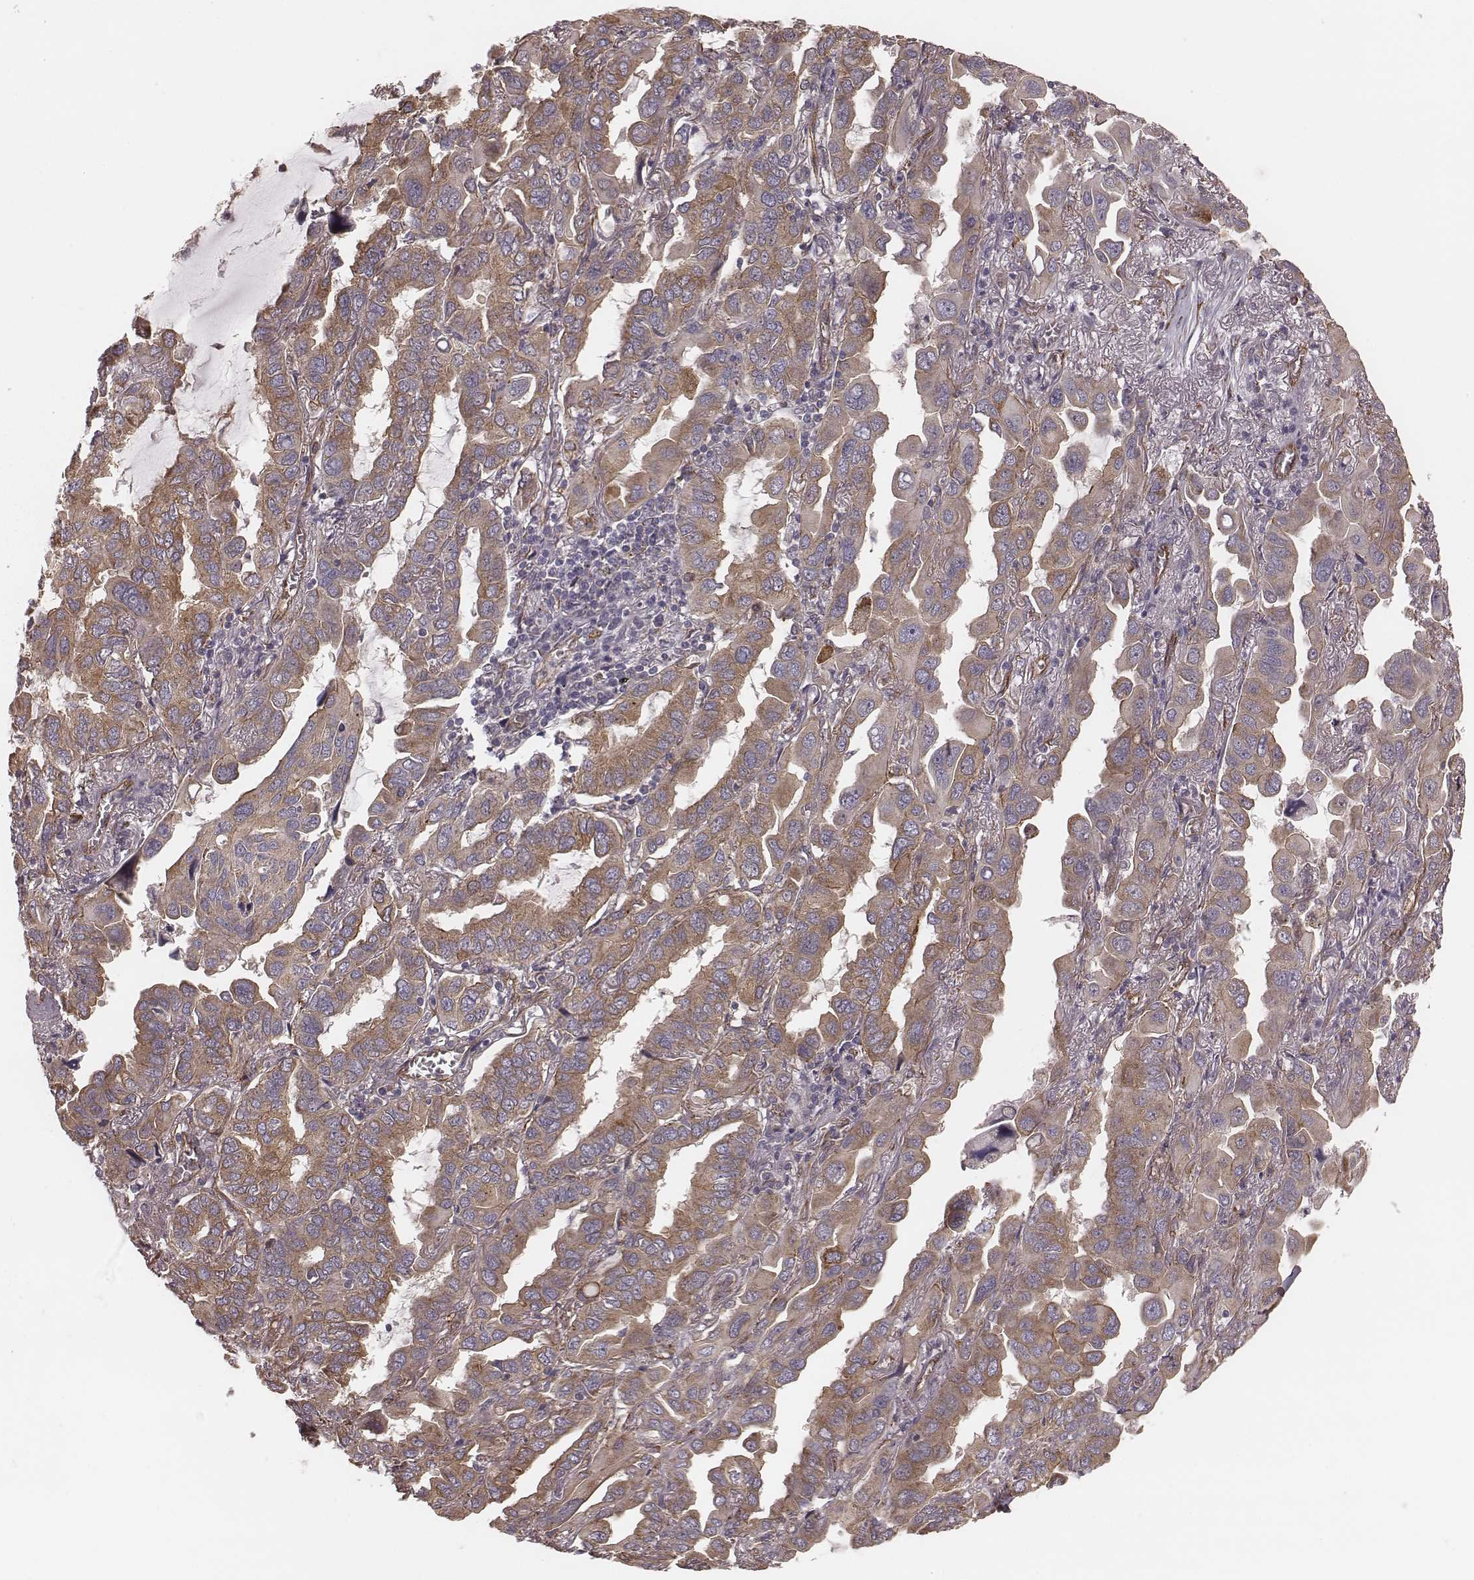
{"staining": {"intensity": "moderate", "quantity": ">75%", "location": "cytoplasmic/membranous"}, "tissue": "lung cancer", "cell_type": "Tumor cells", "image_type": "cancer", "snomed": [{"axis": "morphology", "description": "Adenocarcinoma, NOS"}, {"axis": "topography", "description": "Lung"}], "caption": "Adenocarcinoma (lung) tissue shows moderate cytoplasmic/membranous expression in about >75% of tumor cells, visualized by immunohistochemistry.", "gene": "PALMD", "patient": {"sex": "male", "age": 64}}